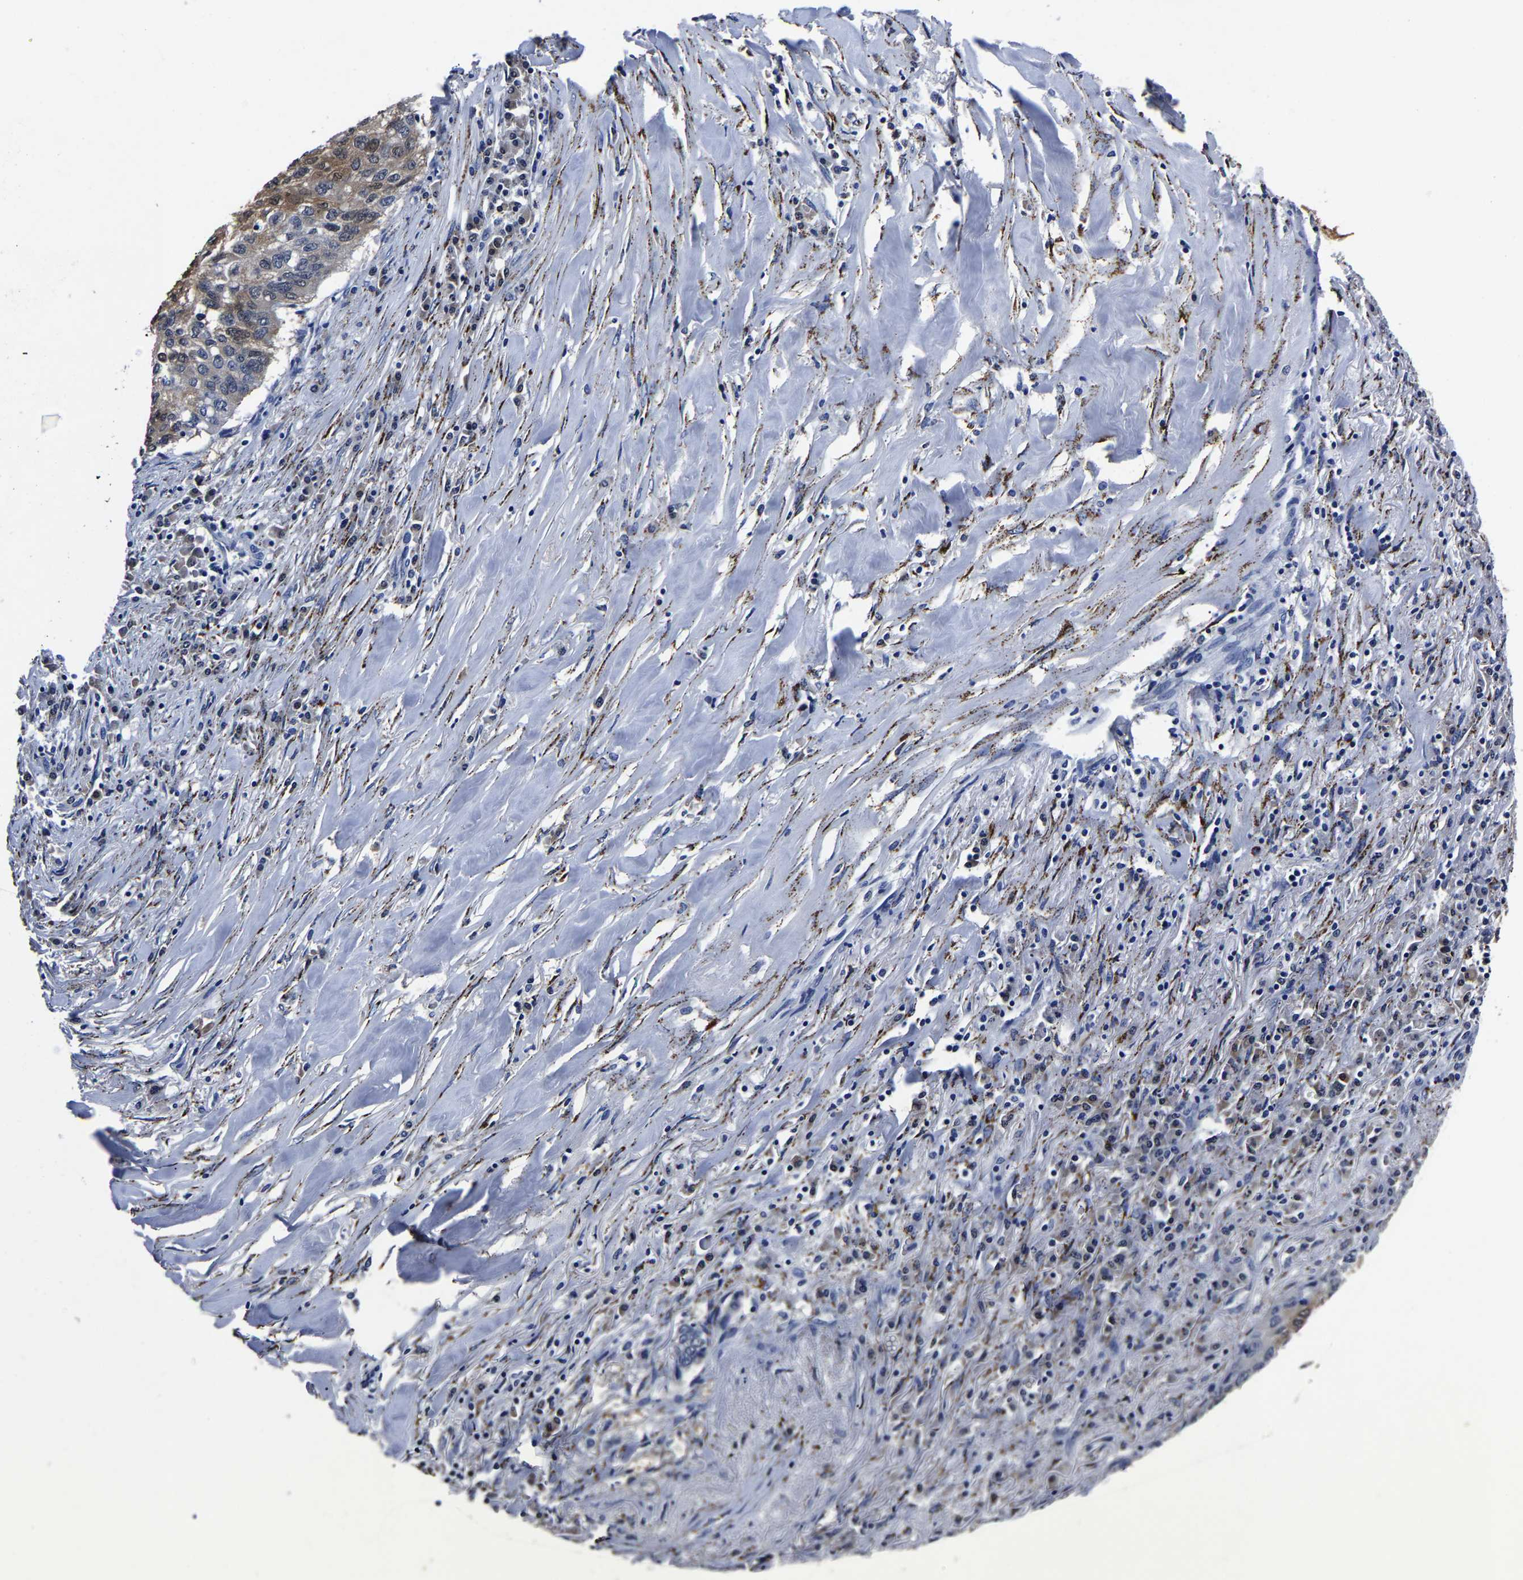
{"staining": {"intensity": "weak", "quantity": "<25%", "location": "cytoplasmic/membranous"}, "tissue": "lung cancer", "cell_type": "Tumor cells", "image_type": "cancer", "snomed": [{"axis": "morphology", "description": "Squamous cell carcinoma, NOS"}, {"axis": "topography", "description": "Lung"}], "caption": "This is an IHC micrograph of human lung squamous cell carcinoma. There is no staining in tumor cells.", "gene": "PSPH", "patient": {"sex": "female", "age": 63}}